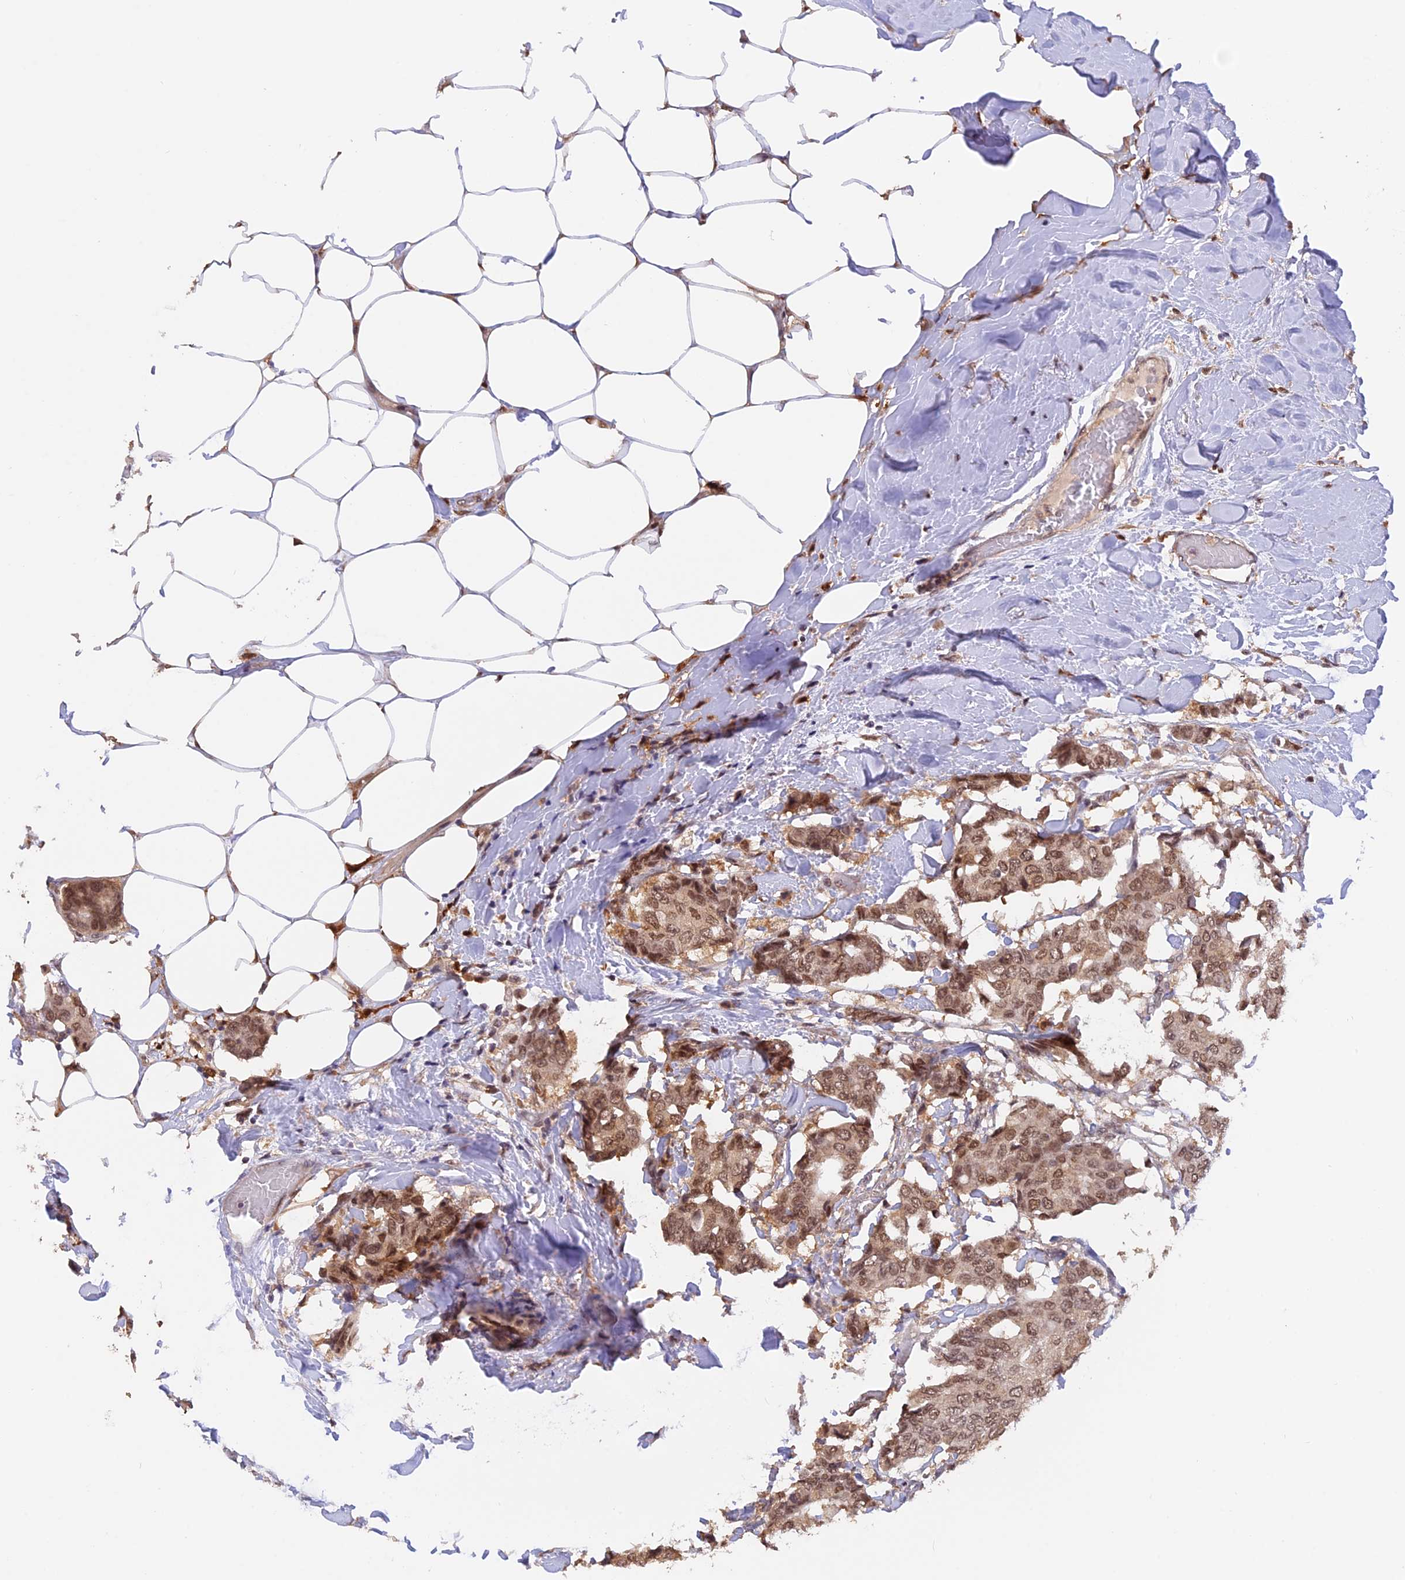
{"staining": {"intensity": "moderate", "quantity": ">75%", "location": "nuclear"}, "tissue": "breast cancer", "cell_type": "Tumor cells", "image_type": "cancer", "snomed": [{"axis": "morphology", "description": "Duct carcinoma"}, {"axis": "topography", "description": "Breast"}], "caption": "The histopathology image demonstrates staining of breast cancer (infiltrating ductal carcinoma), revealing moderate nuclear protein staining (brown color) within tumor cells.", "gene": "MNS1", "patient": {"sex": "female", "age": 75}}